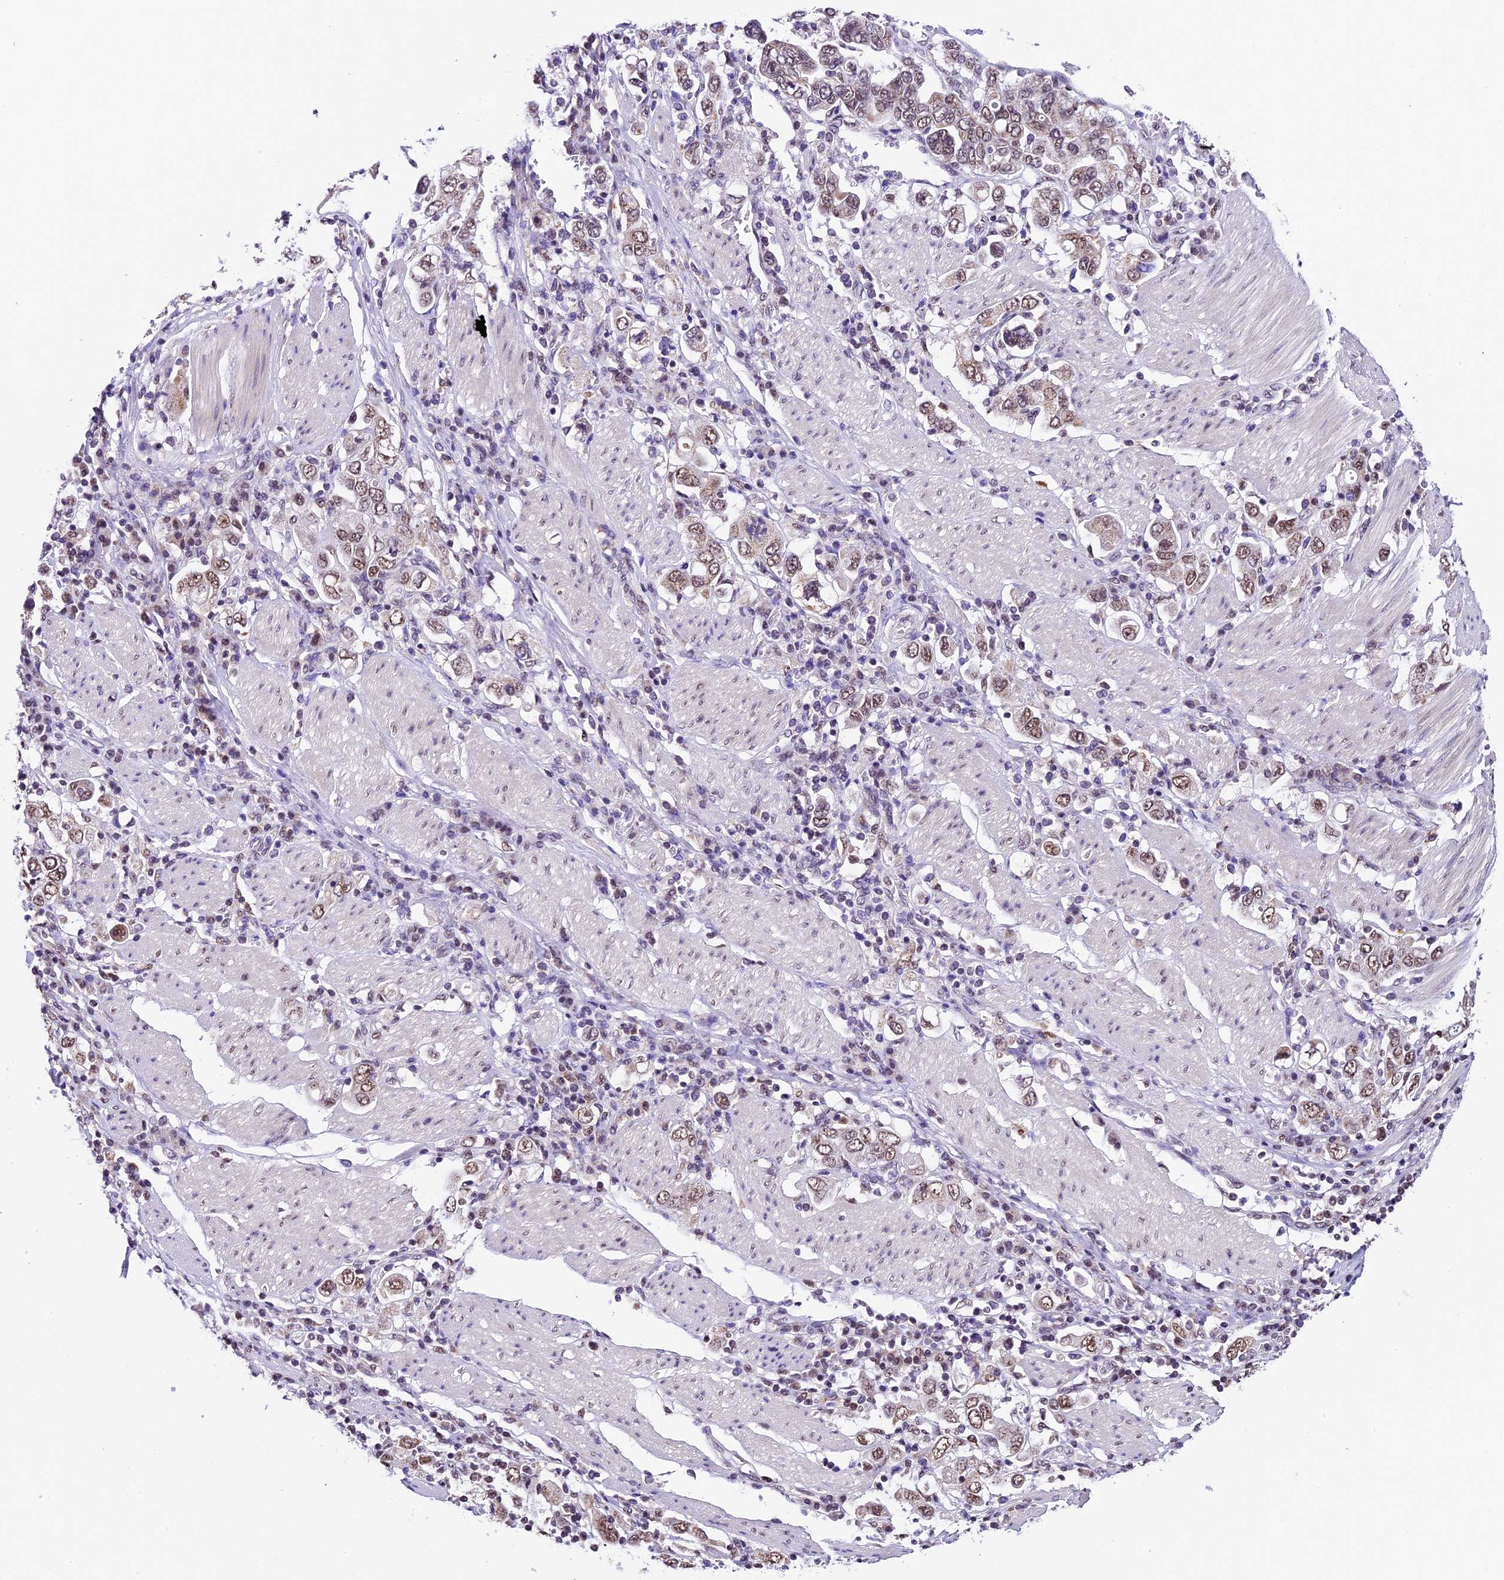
{"staining": {"intensity": "moderate", "quantity": ">75%", "location": "nuclear"}, "tissue": "stomach cancer", "cell_type": "Tumor cells", "image_type": "cancer", "snomed": [{"axis": "morphology", "description": "Adenocarcinoma, NOS"}, {"axis": "topography", "description": "Stomach, upper"}], "caption": "This is an image of immunohistochemistry (IHC) staining of stomach cancer (adenocarcinoma), which shows moderate expression in the nuclear of tumor cells.", "gene": "CARS2", "patient": {"sex": "male", "age": 62}}